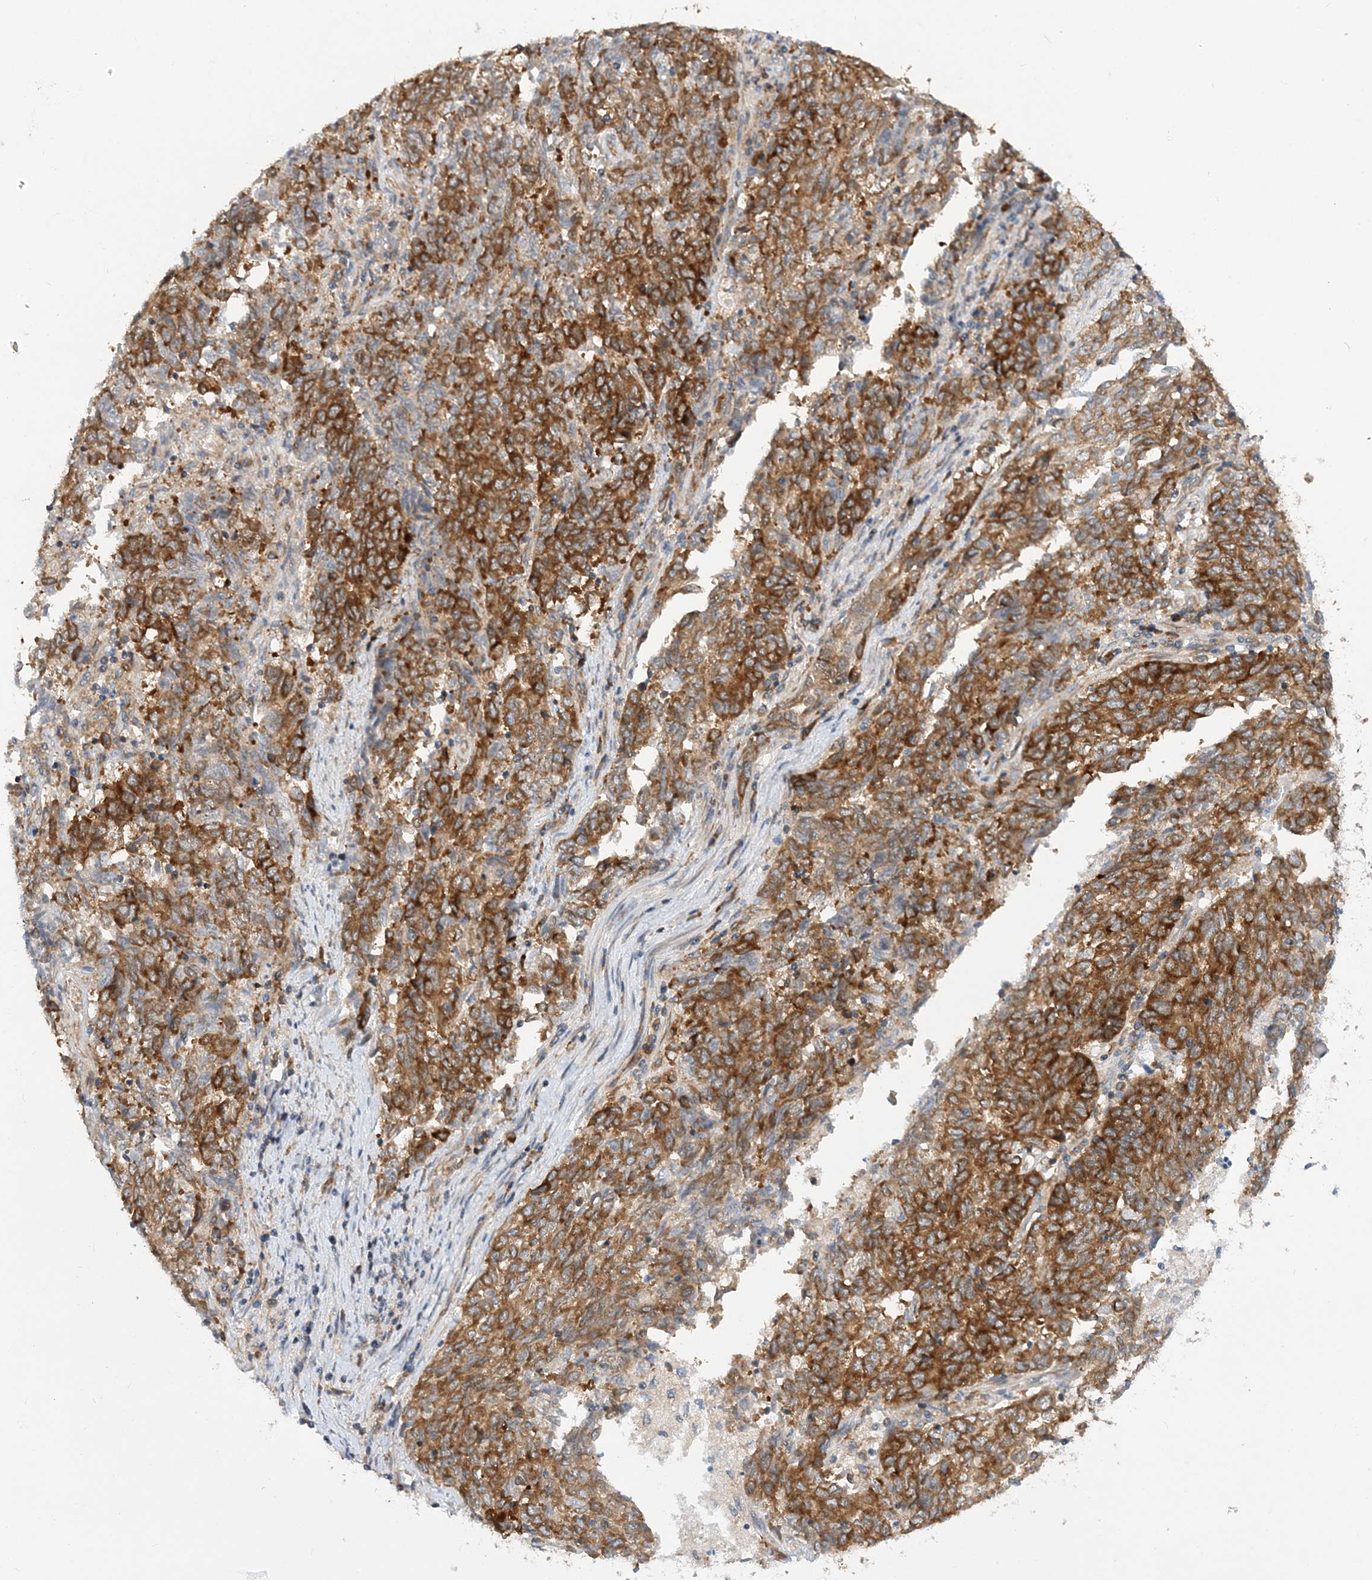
{"staining": {"intensity": "strong", "quantity": ">75%", "location": "cytoplasmic/membranous"}, "tissue": "endometrial cancer", "cell_type": "Tumor cells", "image_type": "cancer", "snomed": [{"axis": "morphology", "description": "Adenocarcinoma, NOS"}, {"axis": "topography", "description": "Endometrium"}], "caption": "High-magnification brightfield microscopy of endometrial cancer stained with DAB (3,3'-diaminobenzidine) (brown) and counterstained with hematoxylin (blue). tumor cells exhibit strong cytoplasmic/membranous positivity is appreciated in approximately>75% of cells.", "gene": "LARP4B", "patient": {"sex": "female", "age": 80}}